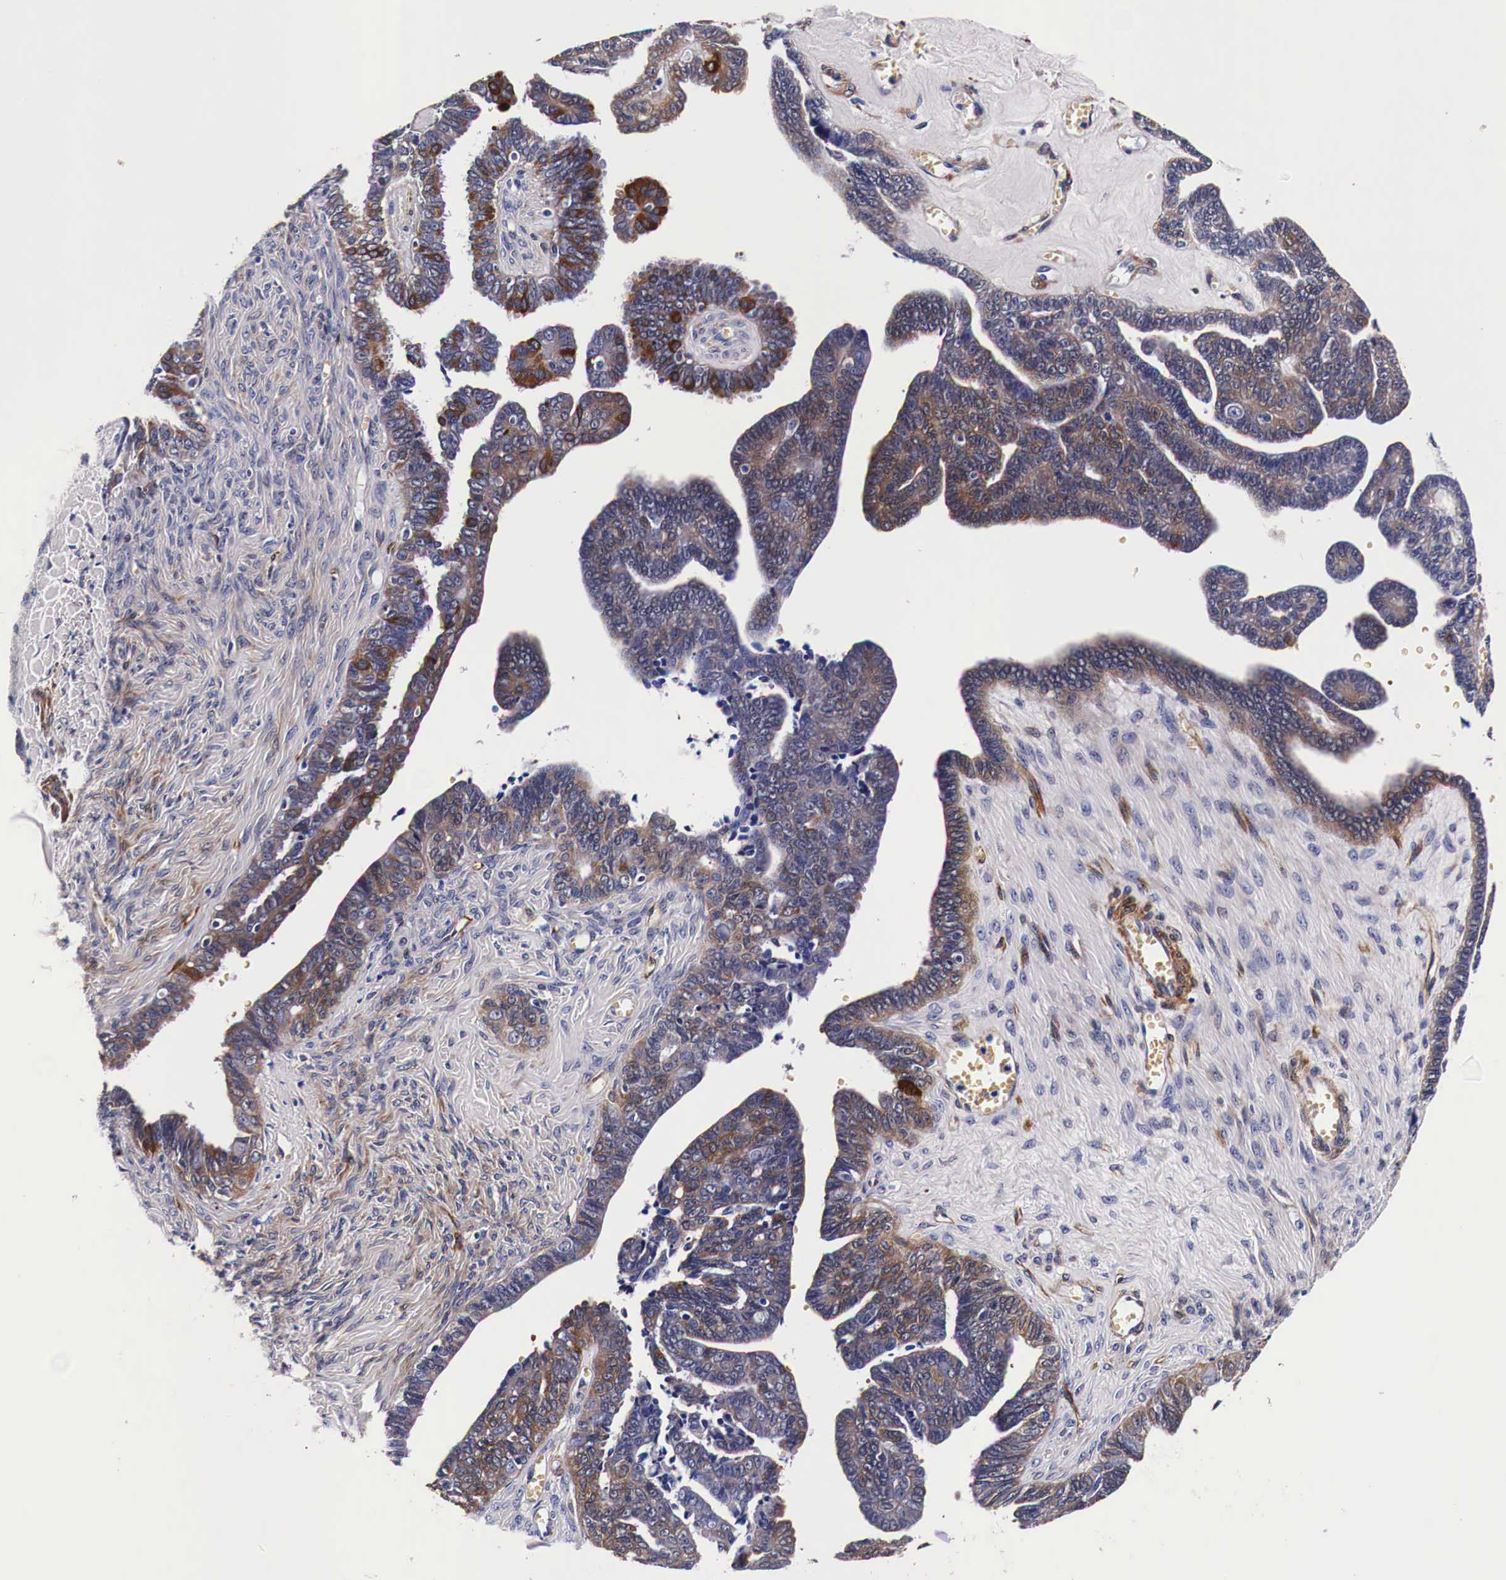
{"staining": {"intensity": "moderate", "quantity": "25%-75%", "location": "cytoplasmic/membranous"}, "tissue": "ovarian cancer", "cell_type": "Tumor cells", "image_type": "cancer", "snomed": [{"axis": "morphology", "description": "Cystadenocarcinoma, serous, NOS"}, {"axis": "topography", "description": "Ovary"}], "caption": "Protein expression analysis of ovarian cancer (serous cystadenocarcinoma) reveals moderate cytoplasmic/membranous staining in about 25%-75% of tumor cells. (brown staining indicates protein expression, while blue staining denotes nuclei).", "gene": "HSPB1", "patient": {"sex": "female", "age": 71}}